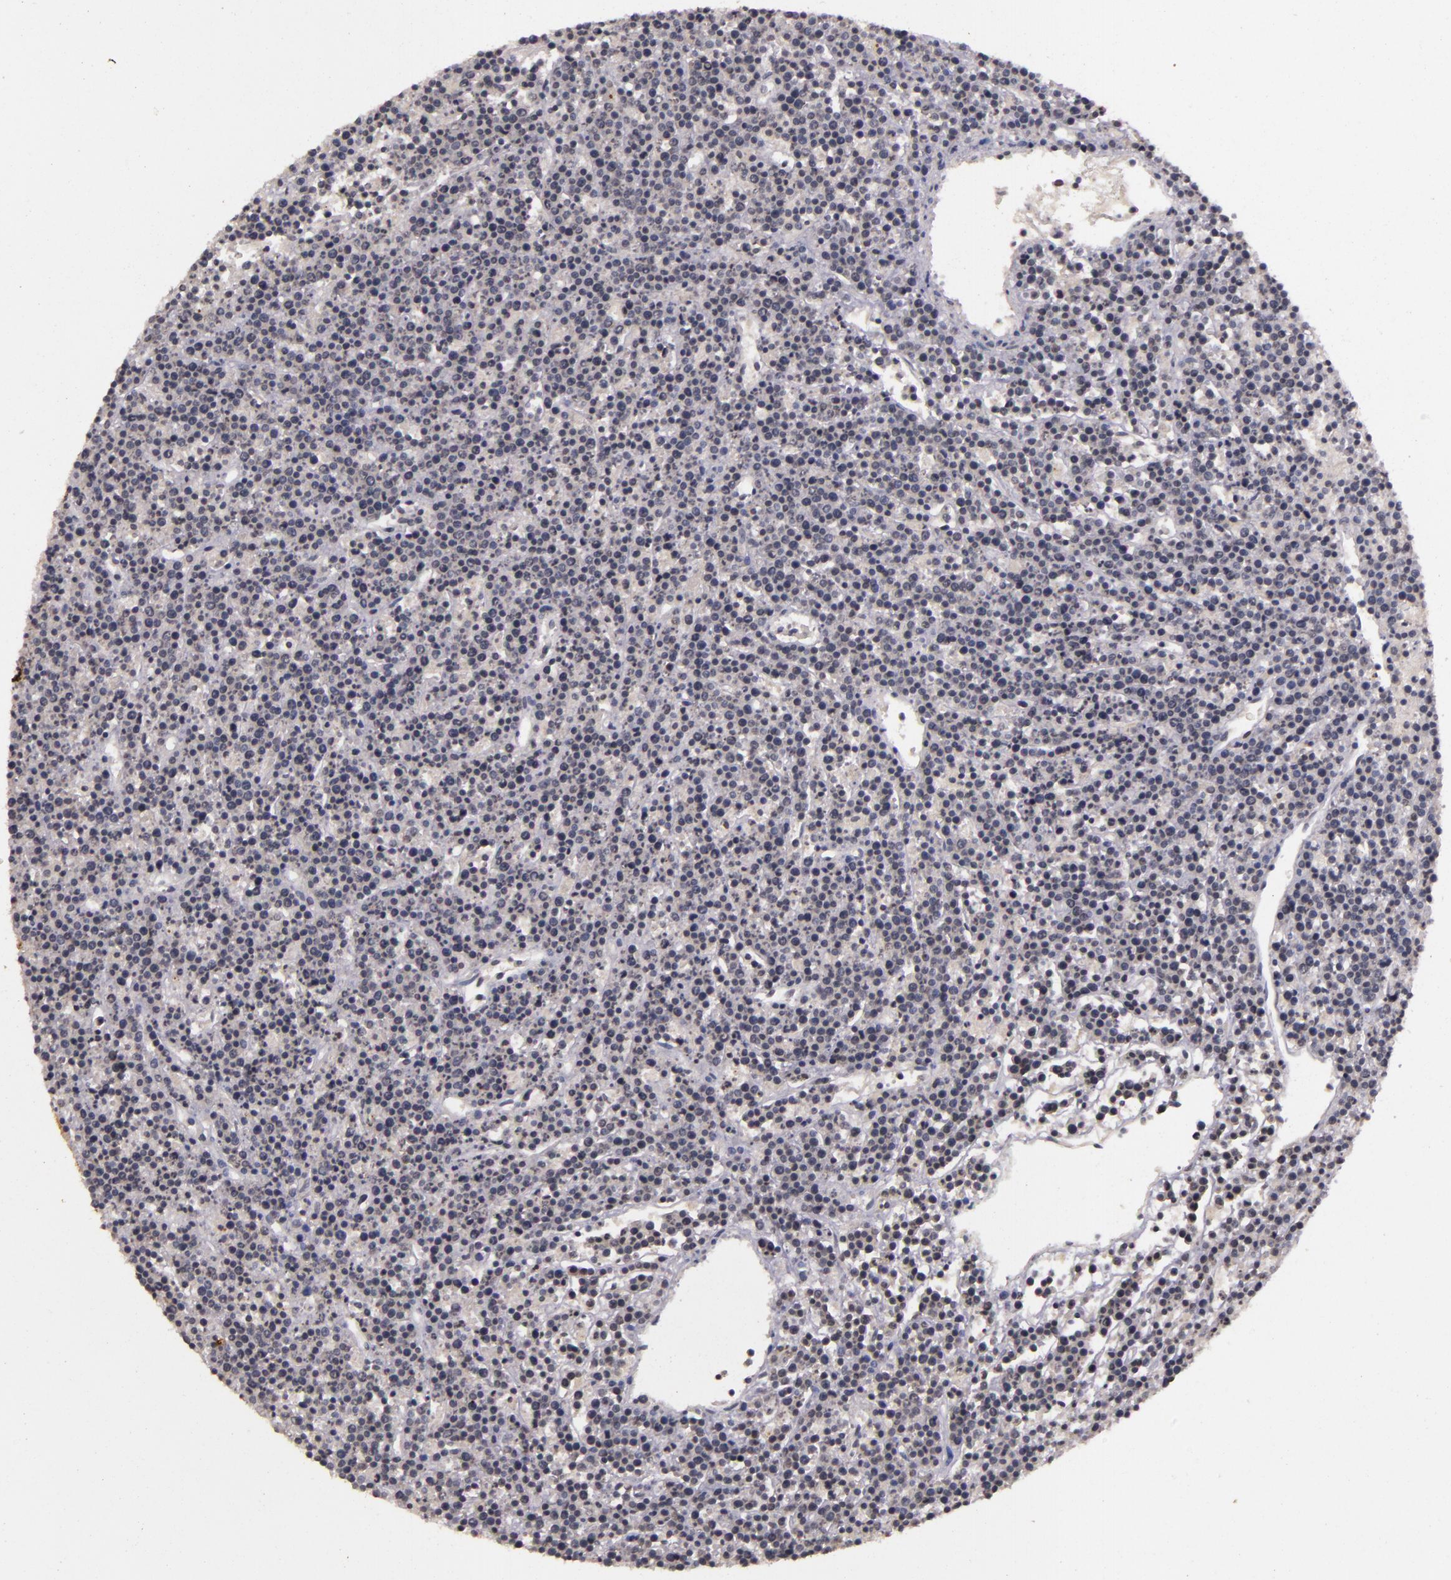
{"staining": {"intensity": "negative", "quantity": "none", "location": "none"}, "tissue": "lymphoma", "cell_type": "Tumor cells", "image_type": "cancer", "snomed": [{"axis": "morphology", "description": "Malignant lymphoma, non-Hodgkin's type, High grade"}, {"axis": "topography", "description": "Ovary"}], "caption": "Immunohistochemical staining of high-grade malignant lymphoma, non-Hodgkin's type demonstrates no significant expression in tumor cells. (Immunohistochemistry, brightfield microscopy, high magnification).", "gene": "CBX3", "patient": {"sex": "female", "age": 56}}